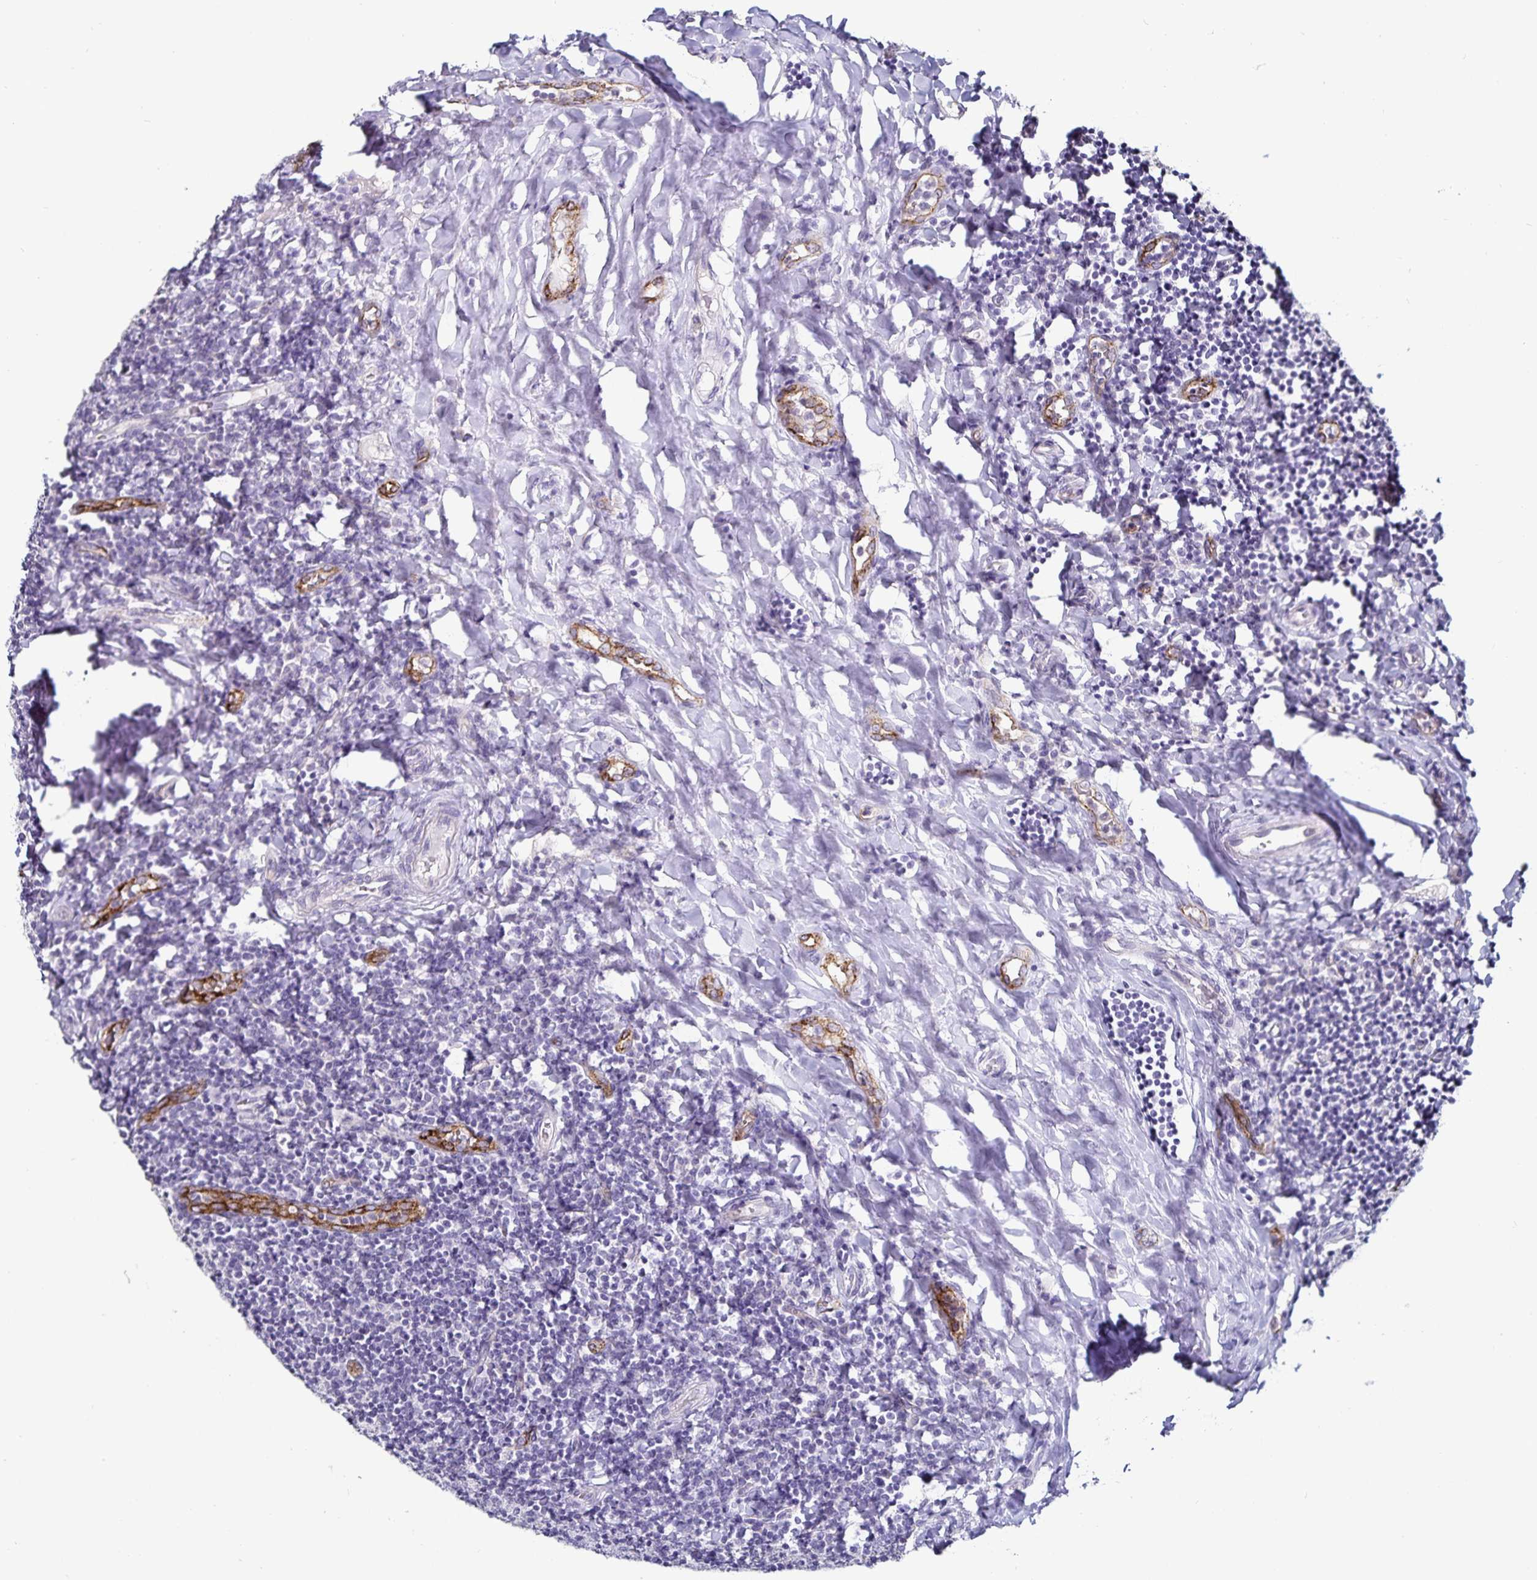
{"staining": {"intensity": "negative", "quantity": "none", "location": "none"}, "tissue": "tonsil", "cell_type": "Germinal center cells", "image_type": "normal", "snomed": [{"axis": "morphology", "description": "Normal tissue, NOS"}, {"axis": "topography", "description": "Tonsil"}], "caption": "This is an immunohistochemistry image of benign tonsil. There is no positivity in germinal center cells.", "gene": "TSPAN7", "patient": {"sex": "female", "age": 10}}